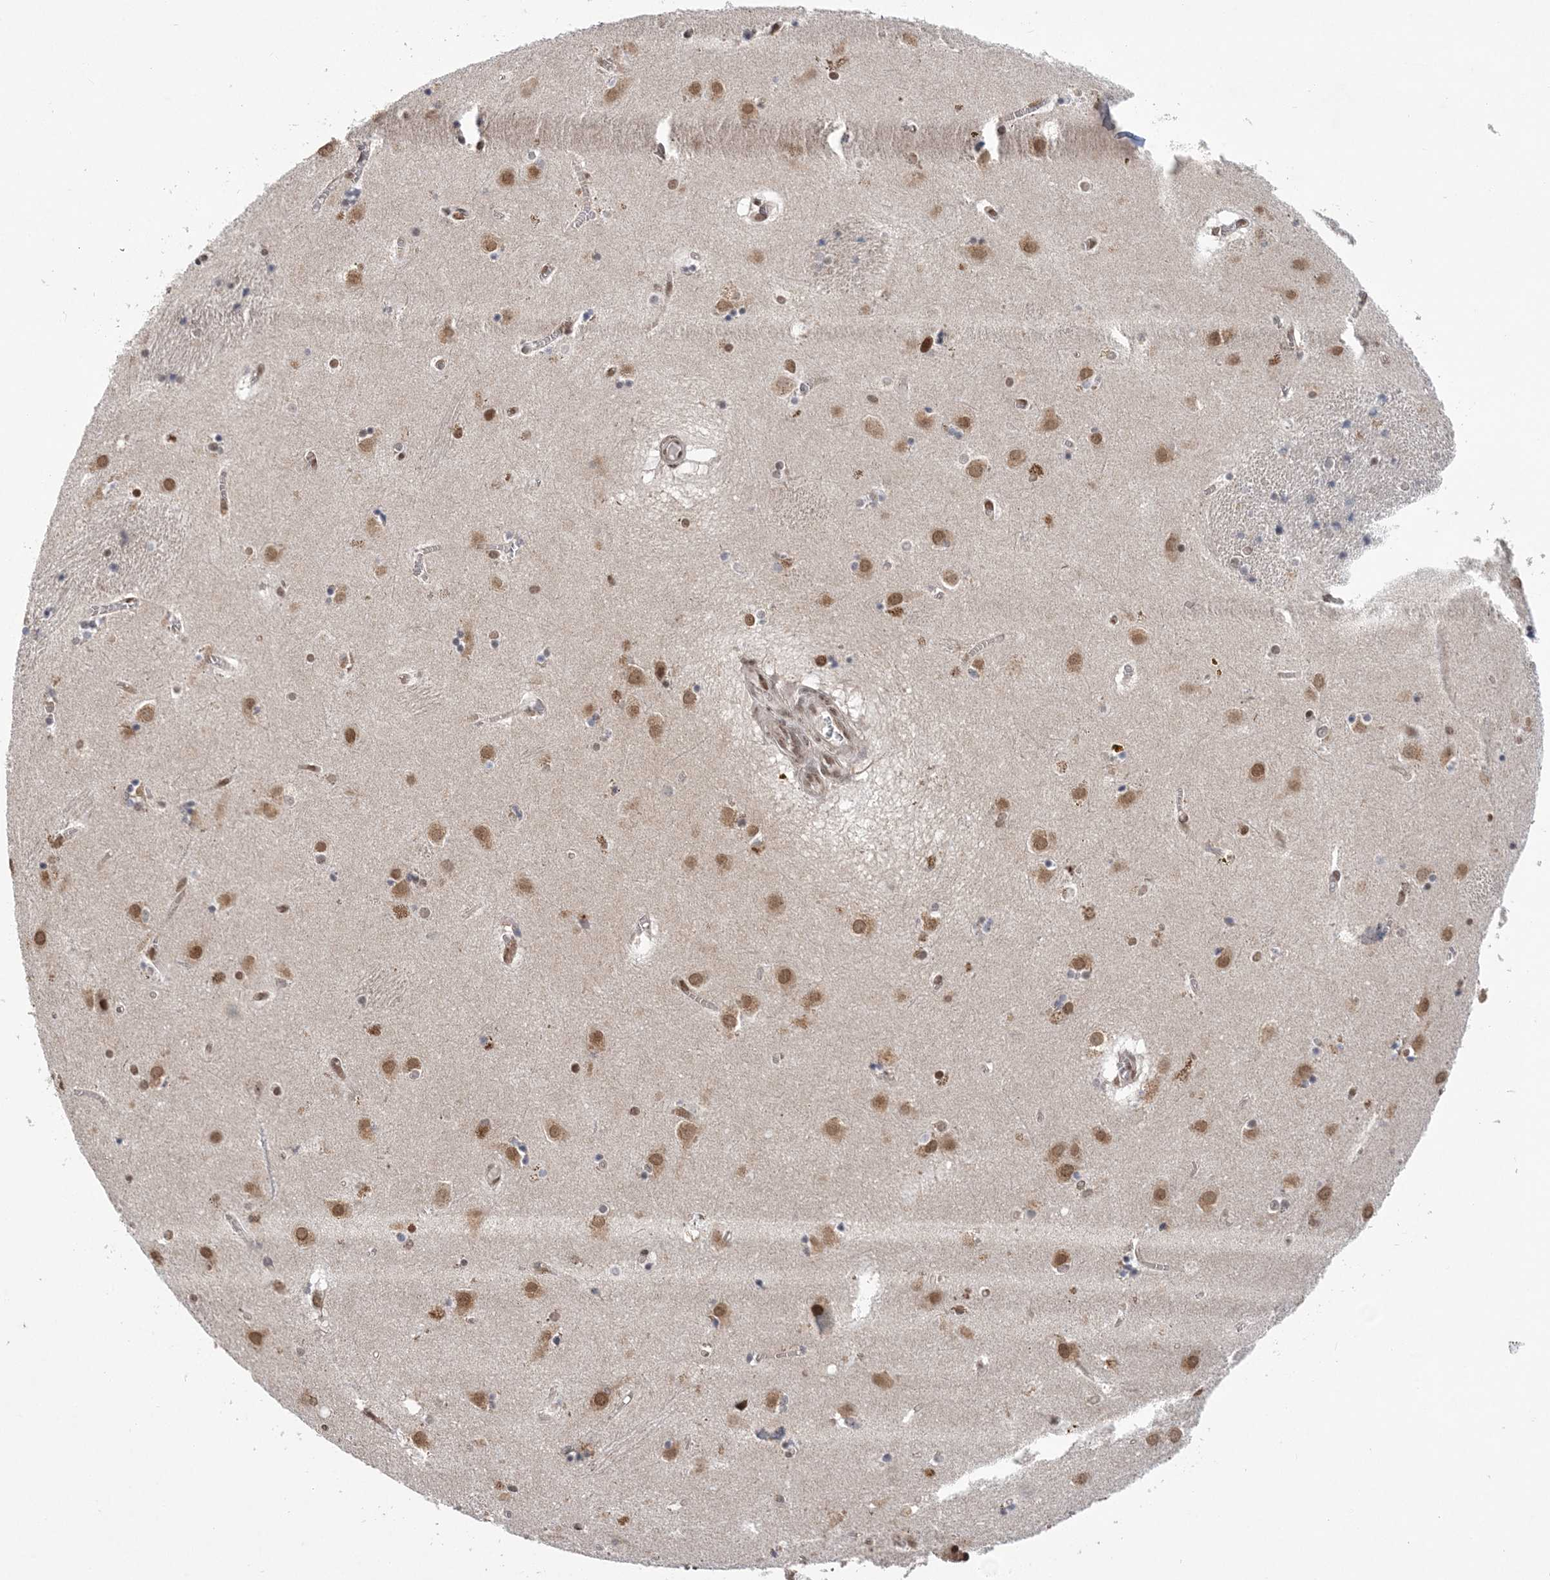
{"staining": {"intensity": "moderate", "quantity": "<25%", "location": "nuclear"}, "tissue": "caudate", "cell_type": "Glial cells", "image_type": "normal", "snomed": [{"axis": "morphology", "description": "Normal tissue, NOS"}, {"axis": "topography", "description": "Lateral ventricle wall"}], "caption": "A brown stain highlights moderate nuclear positivity of a protein in glial cells of benign caudate.", "gene": "CCDC152", "patient": {"sex": "male", "age": 70}}